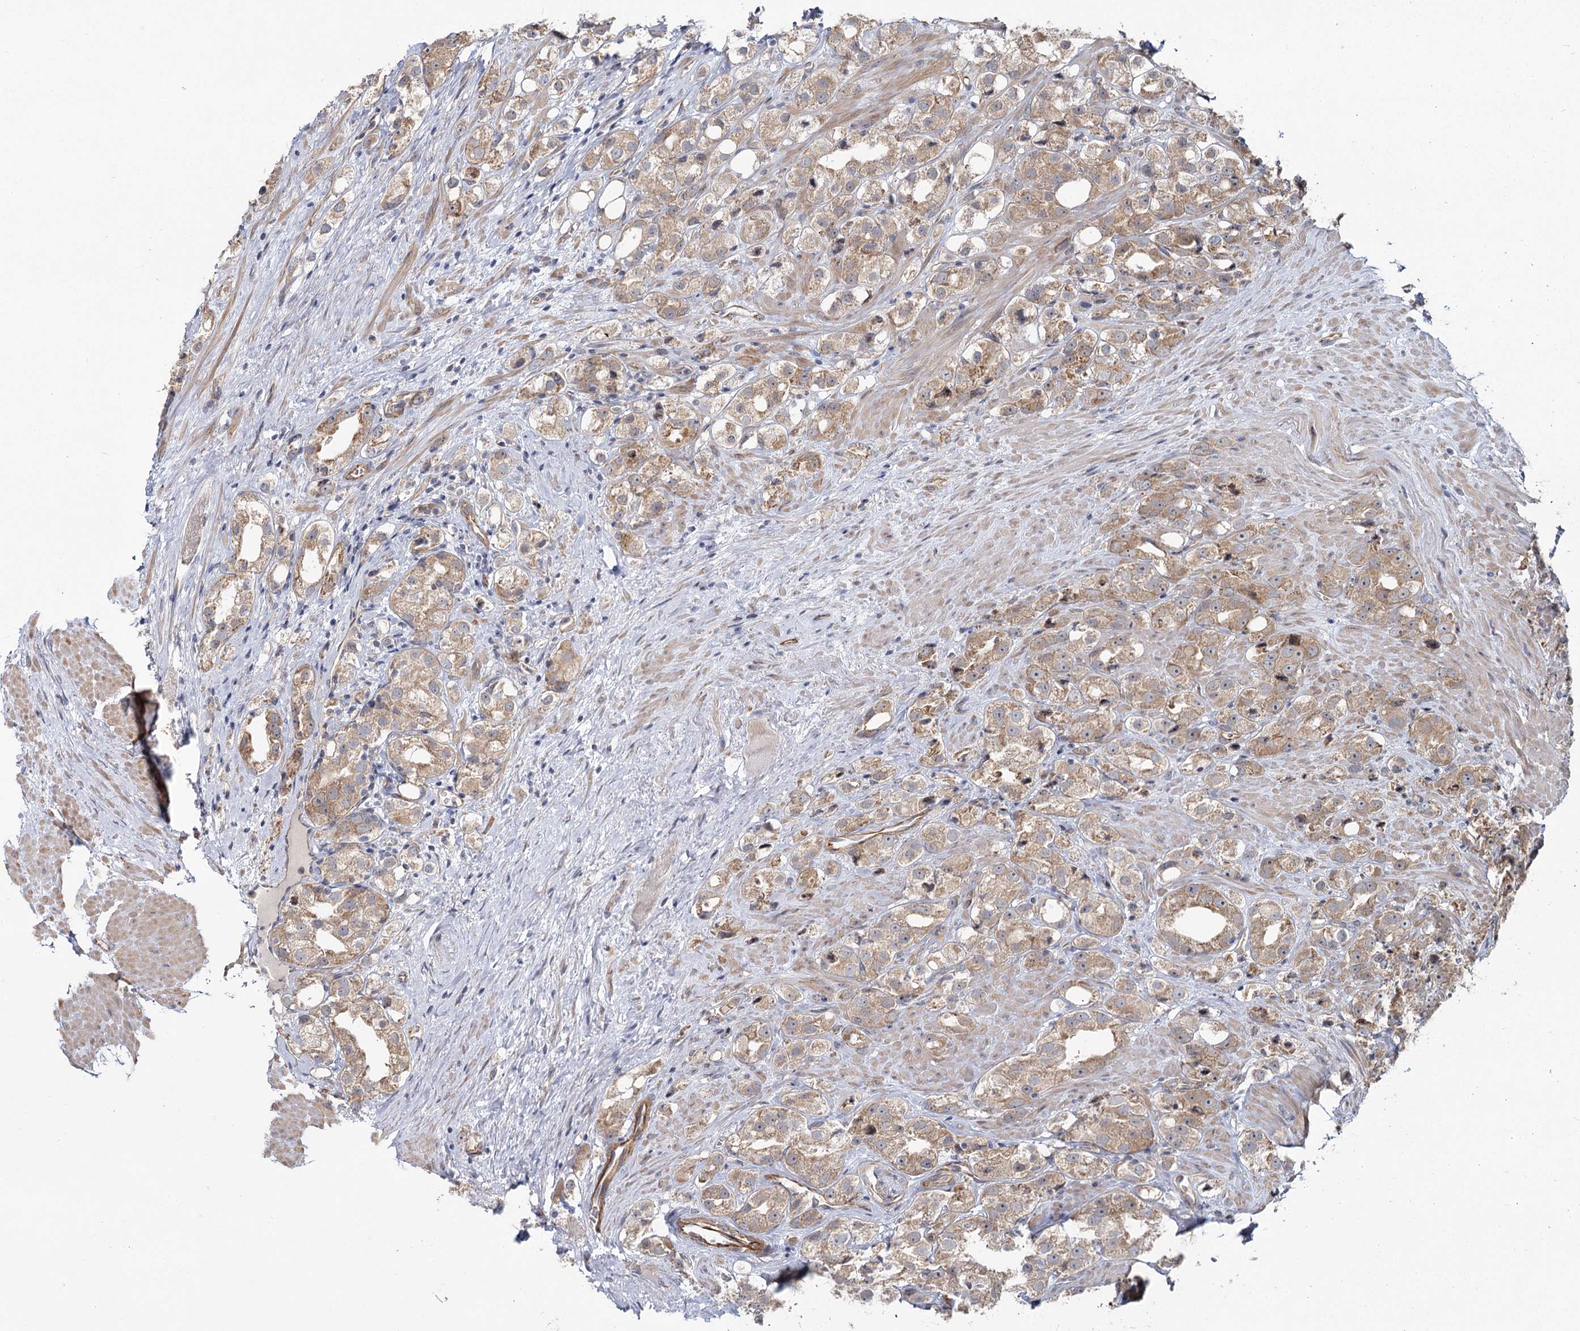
{"staining": {"intensity": "moderate", "quantity": ">75%", "location": "cytoplasmic/membranous"}, "tissue": "prostate cancer", "cell_type": "Tumor cells", "image_type": "cancer", "snomed": [{"axis": "morphology", "description": "Adenocarcinoma, NOS"}, {"axis": "topography", "description": "Prostate"}], "caption": "A high-resolution photomicrograph shows immunohistochemistry (IHC) staining of prostate cancer, which shows moderate cytoplasmic/membranous expression in approximately >75% of tumor cells.", "gene": "TBC1D9B", "patient": {"sex": "male", "age": 79}}